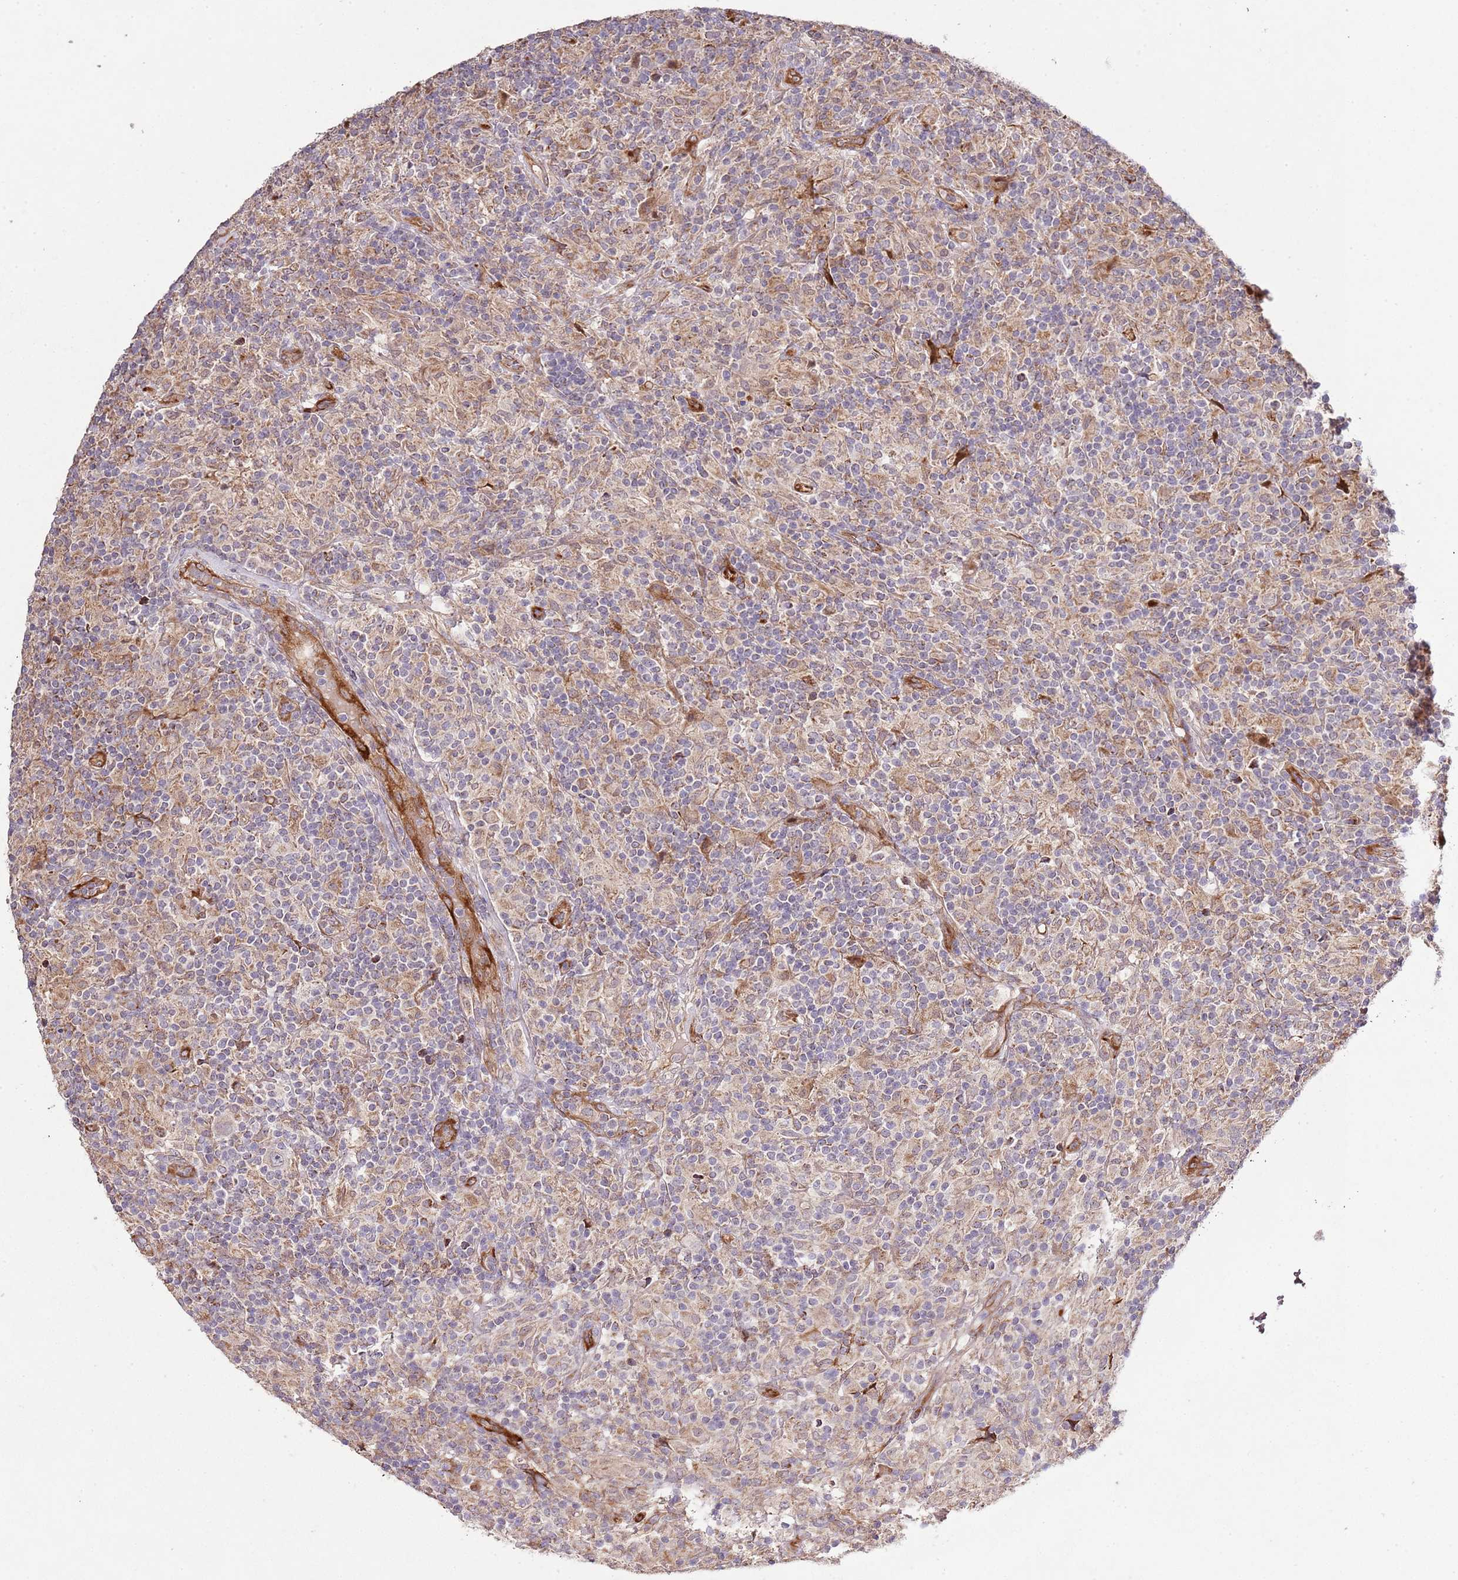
{"staining": {"intensity": "negative", "quantity": "none", "location": "none"}, "tissue": "lymphoma", "cell_type": "Tumor cells", "image_type": "cancer", "snomed": [{"axis": "morphology", "description": "Hodgkin's disease, NOS"}, {"axis": "topography", "description": "Lymph node"}], "caption": "IHC of human lymphoma shows no positivity in tumor cells.", "gene": "IVD", "patient": {"sex": "male", "age": 70}}